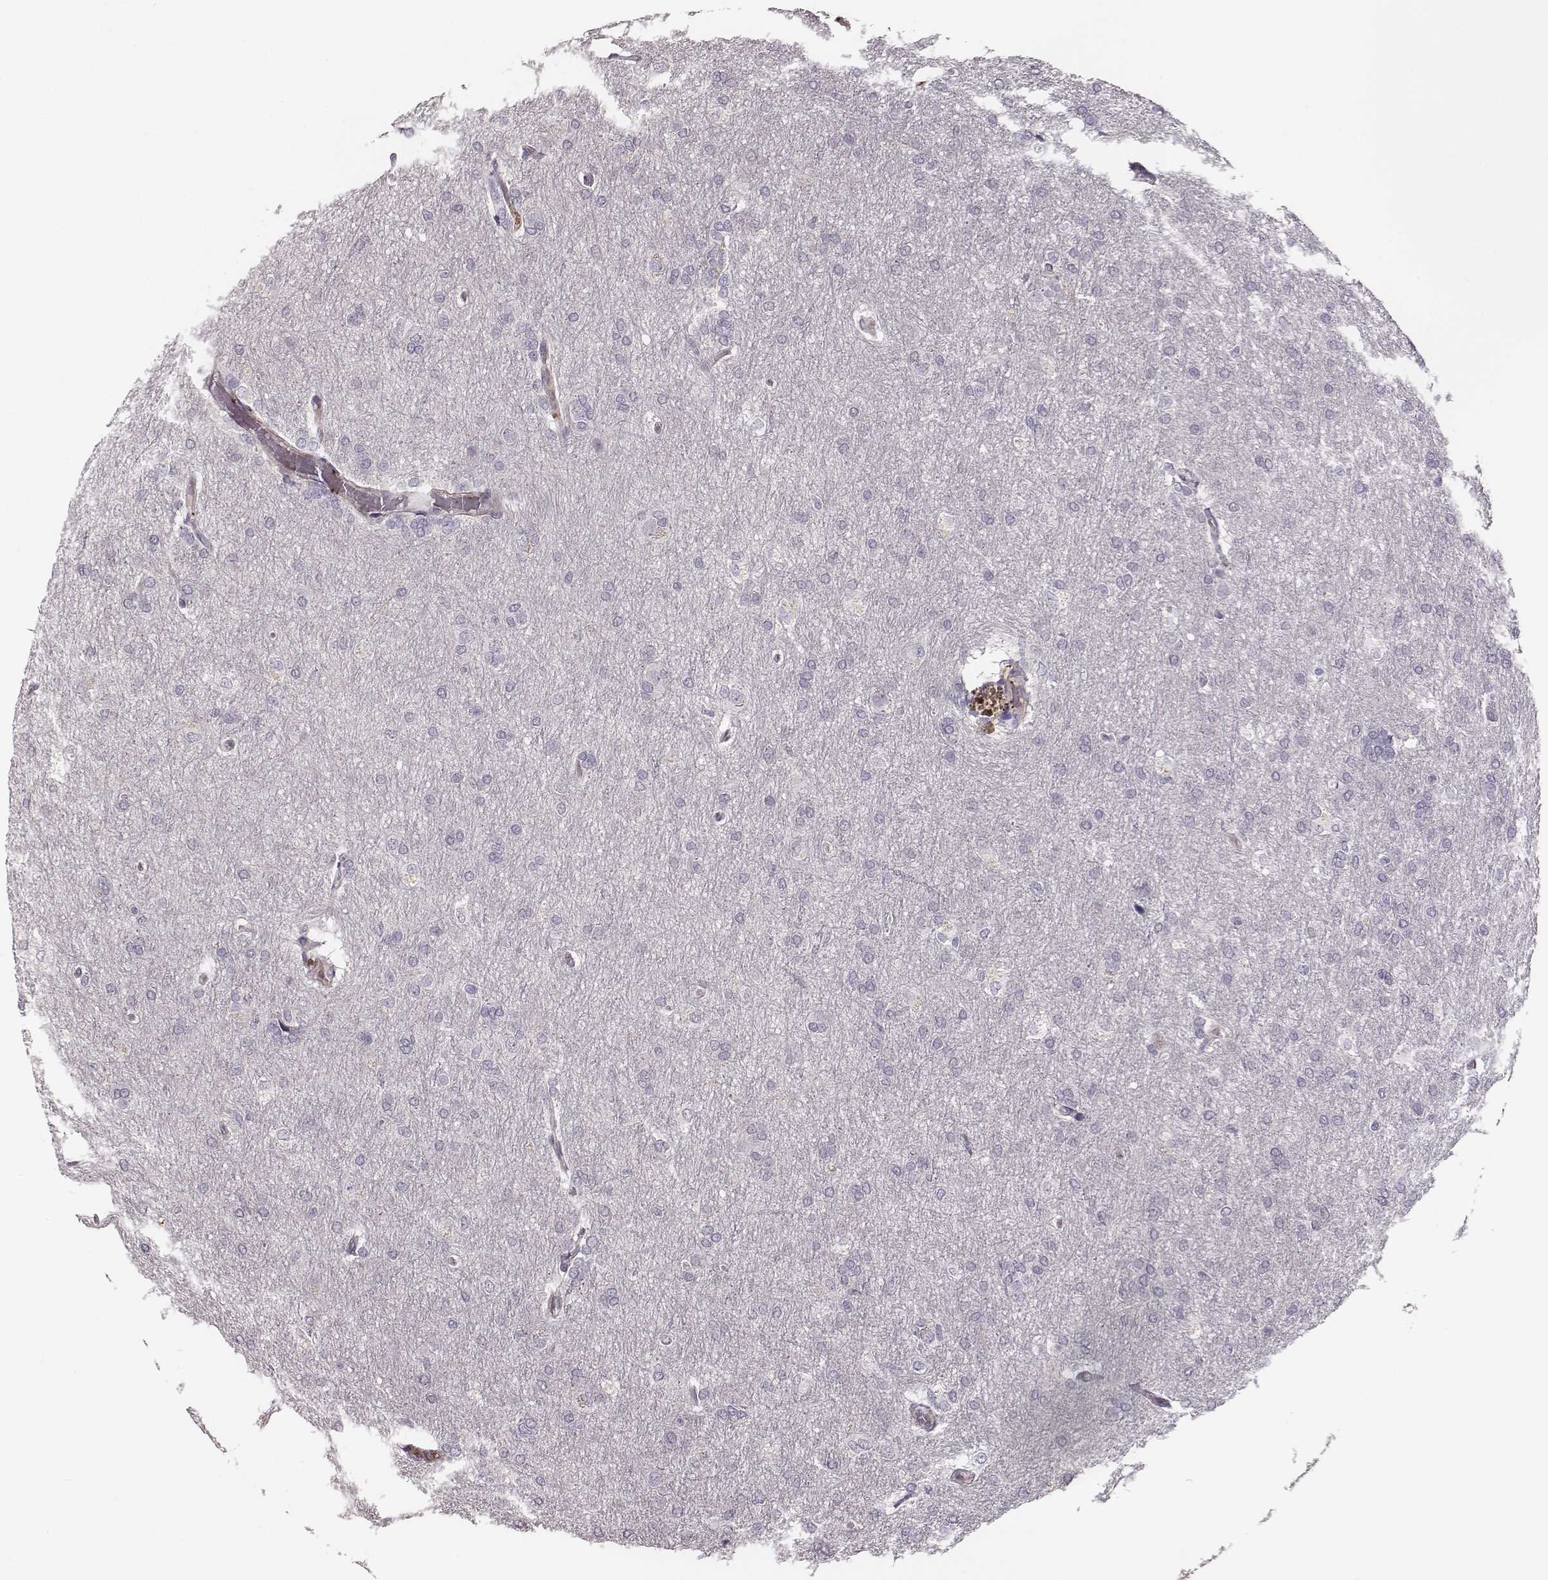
{"staining": {"intensity": "negative", "quantity": "none", "location": "none"}, "tissue": "glioma", "cell_type": "Tumor cells", "image_type": "cancer", "snomed": [{"axis": "morphology", "description": "Glioma, malignant, High grade"}, {"axis": "topography", "description": "Brain"}], "caption": "Histopathology image shows no protein staining in tumor cells of malignant glioma (high-grade) tissue.", "gene": "ZYX", "patient": {"sex": "male", "age": 68}}